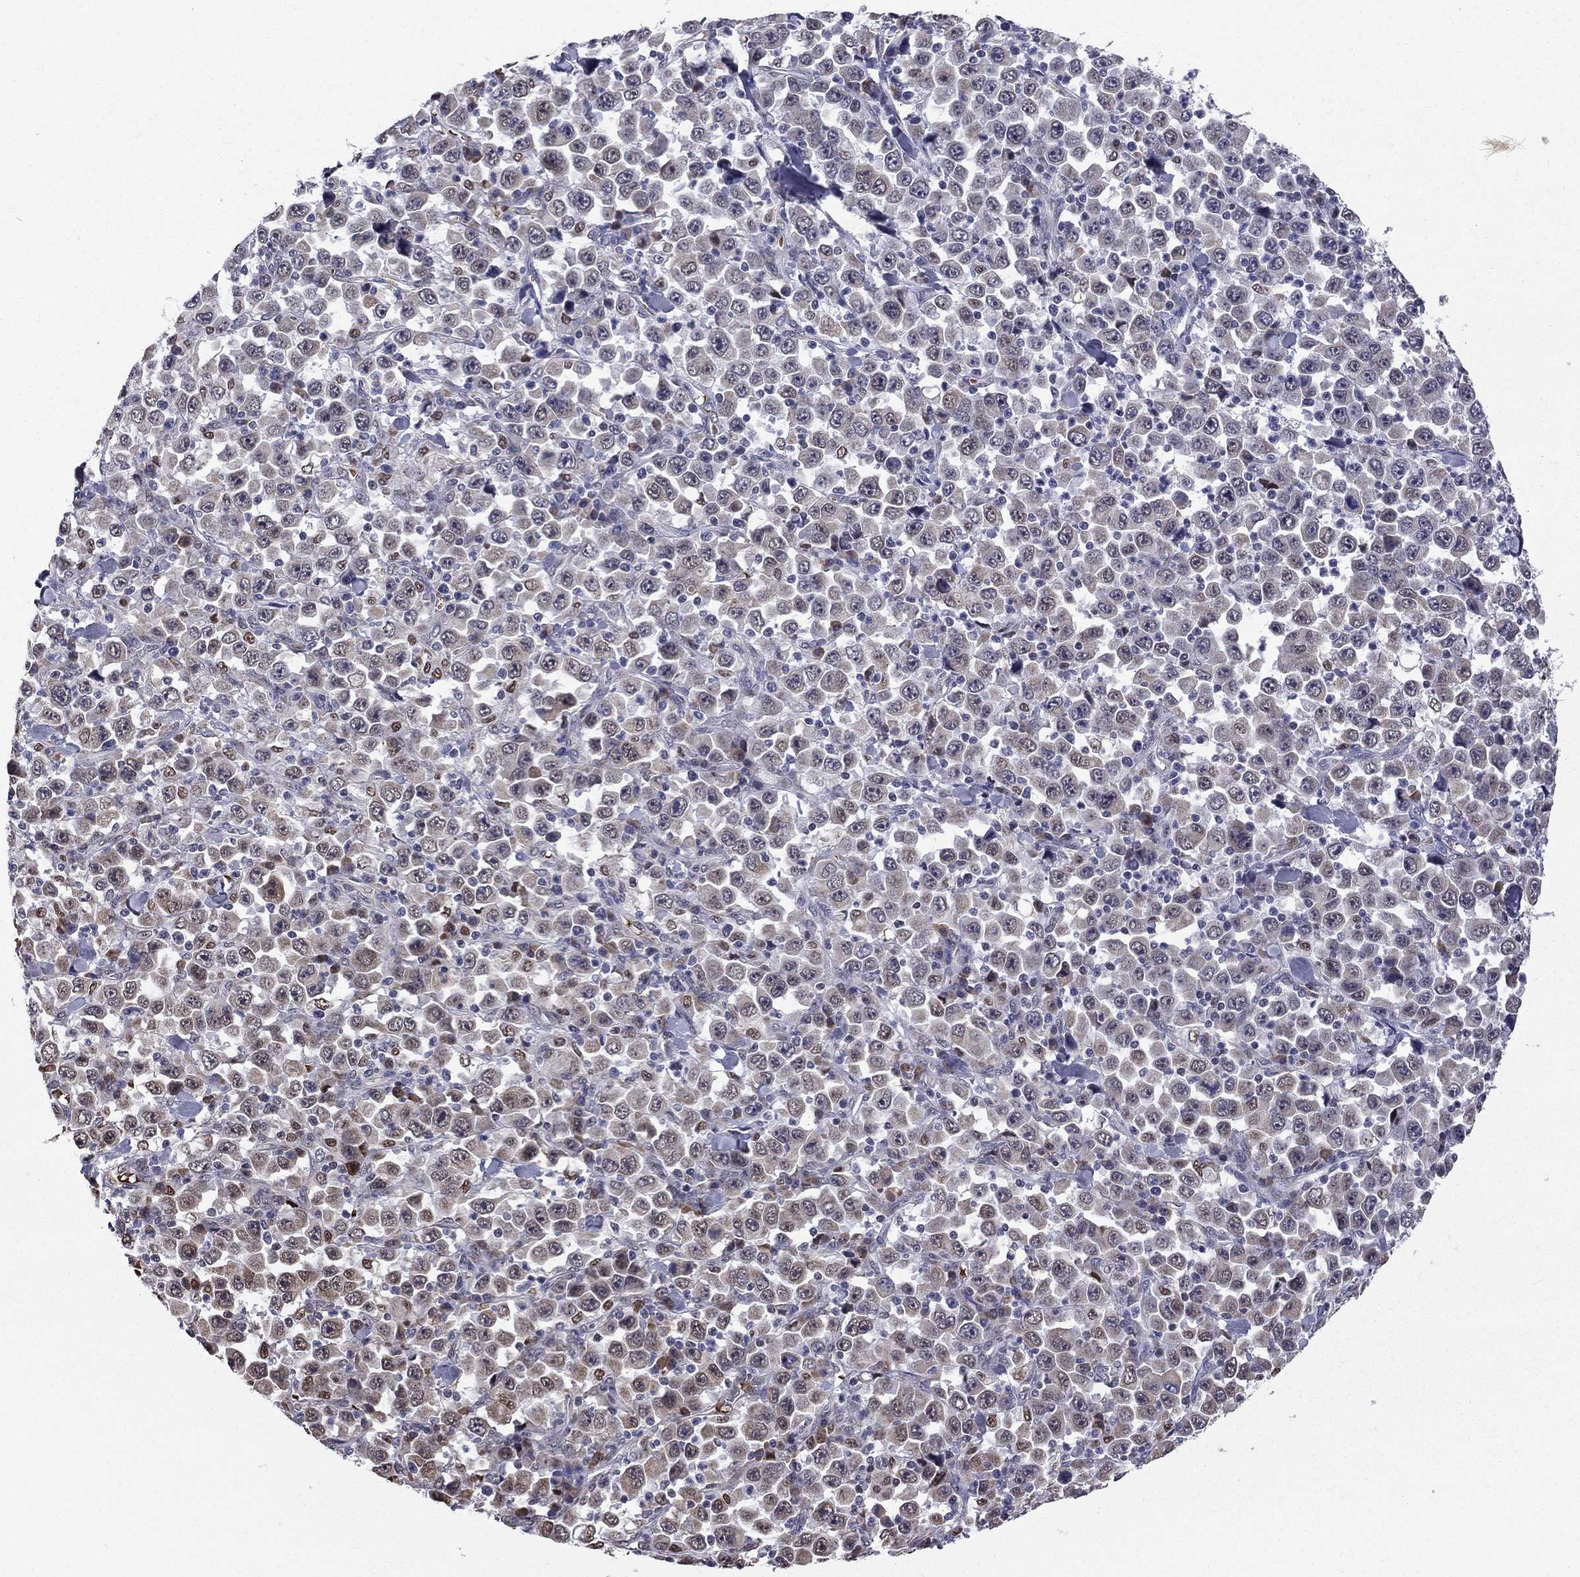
{"staining": {"intensity": "negative", "quantity": "none", "location": "none"}, "tissue": "stomach cancer", "cell_type": "Tumor cells", "image_type": "cancer", "snomed": [{"axis": "morphology", "description": "Normal tissue, NOS"}, {"axis": "morphology", "description": "Adenocarcinoma, NOS"}, {"axis": "topography", "description": "Stomach, upper"}, {"axis": "topography", "description": "Stomach"}], "caption": "The photomicrograph demonstrates no staining of tumor cells in adenocarcinoma (stomach).", "gene": "HSPB2", "patient": {"sex": "male", "age": 59}}